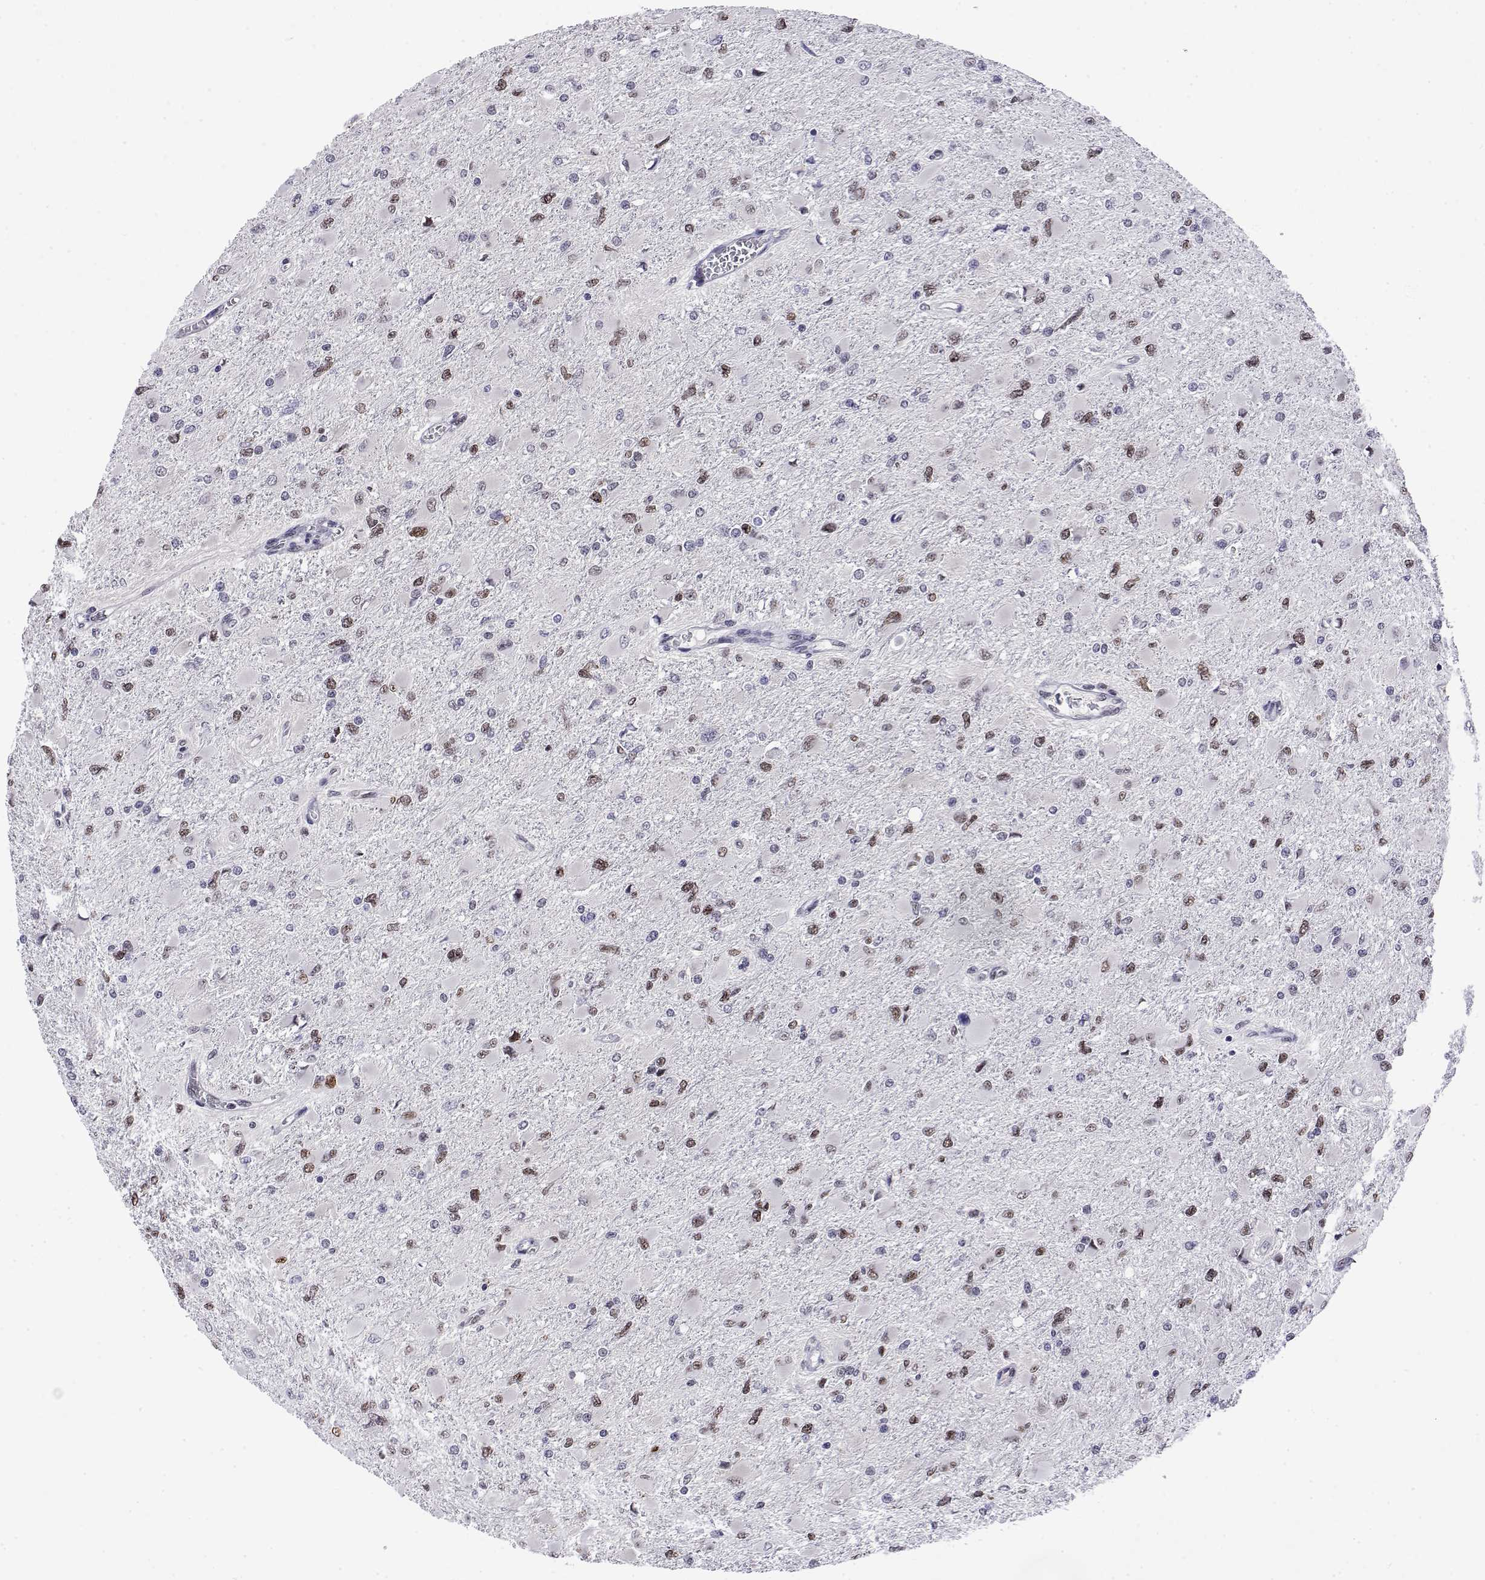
{"staining": {"intensity": "moderate", "quantity": "<25%", "location": "nuclear"}, "tissue": "glioma", "cell_type": "Tumor cells", "image_type": "cancer", "snomed": [{"axis": "morphology", "description": "Glioma, malignant, High grade"}, {"axis": "topography", "description": "Cerebral cortex"}], "caption": "Malignant glioma (high-grade) stained with immunohistochemistry (IHC) demonstrates moderate nuclear positivity in approximately <25% of tumor cells.", "gene": "POLDIP3", "patient": {"sex": "female", "age": 36}}